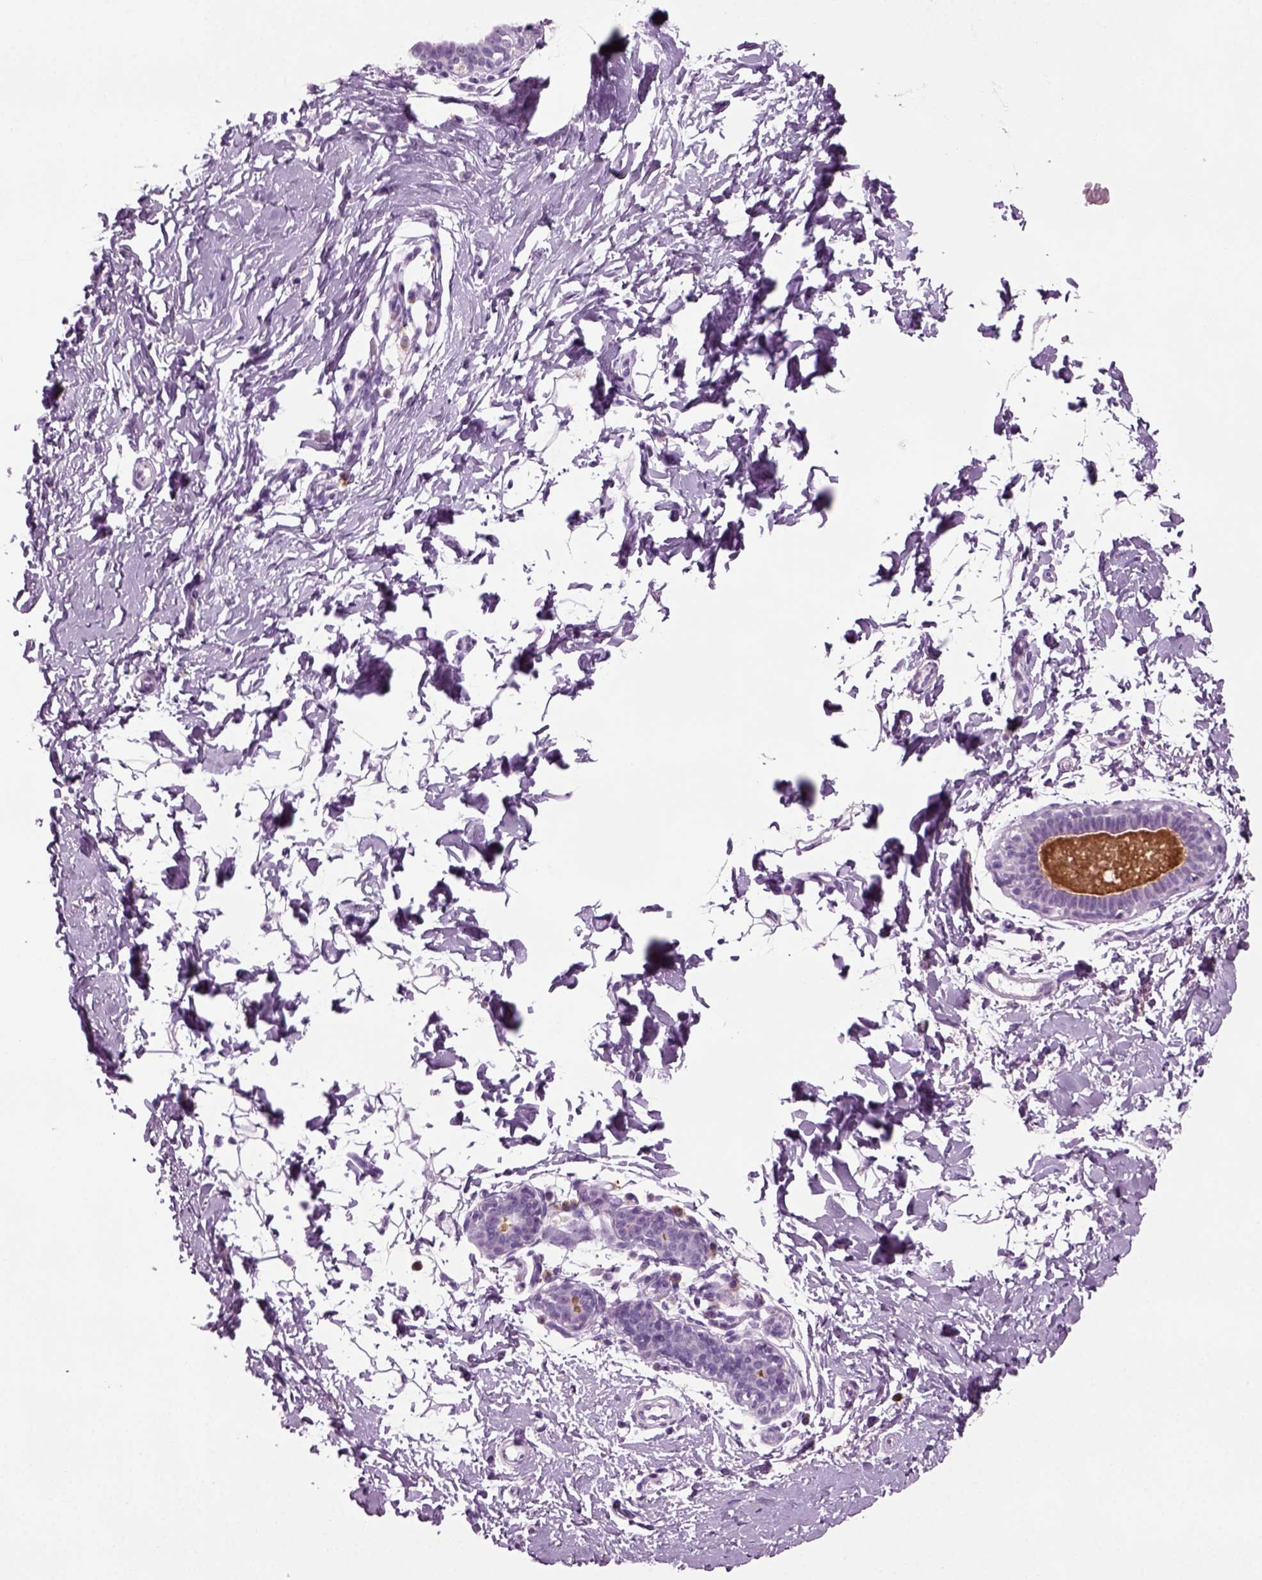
{"staining": {"intensity": "negative", "quantity": "none", "location": "none"}, "tissue": "breast", "cell_type": "Adipocytes", "image_type": "normal", "snomed": [{"axis": "morphology", "description": "Normal tissue, NOS"}, {"axis": "topography", "description": "Breast"}], "caption": "This is an immunohistochemistry image of unremarkable breast. There is no positivity in adipocytes.", "gene": "PRLH", "patient": {"sex": "female", "age": 37}}